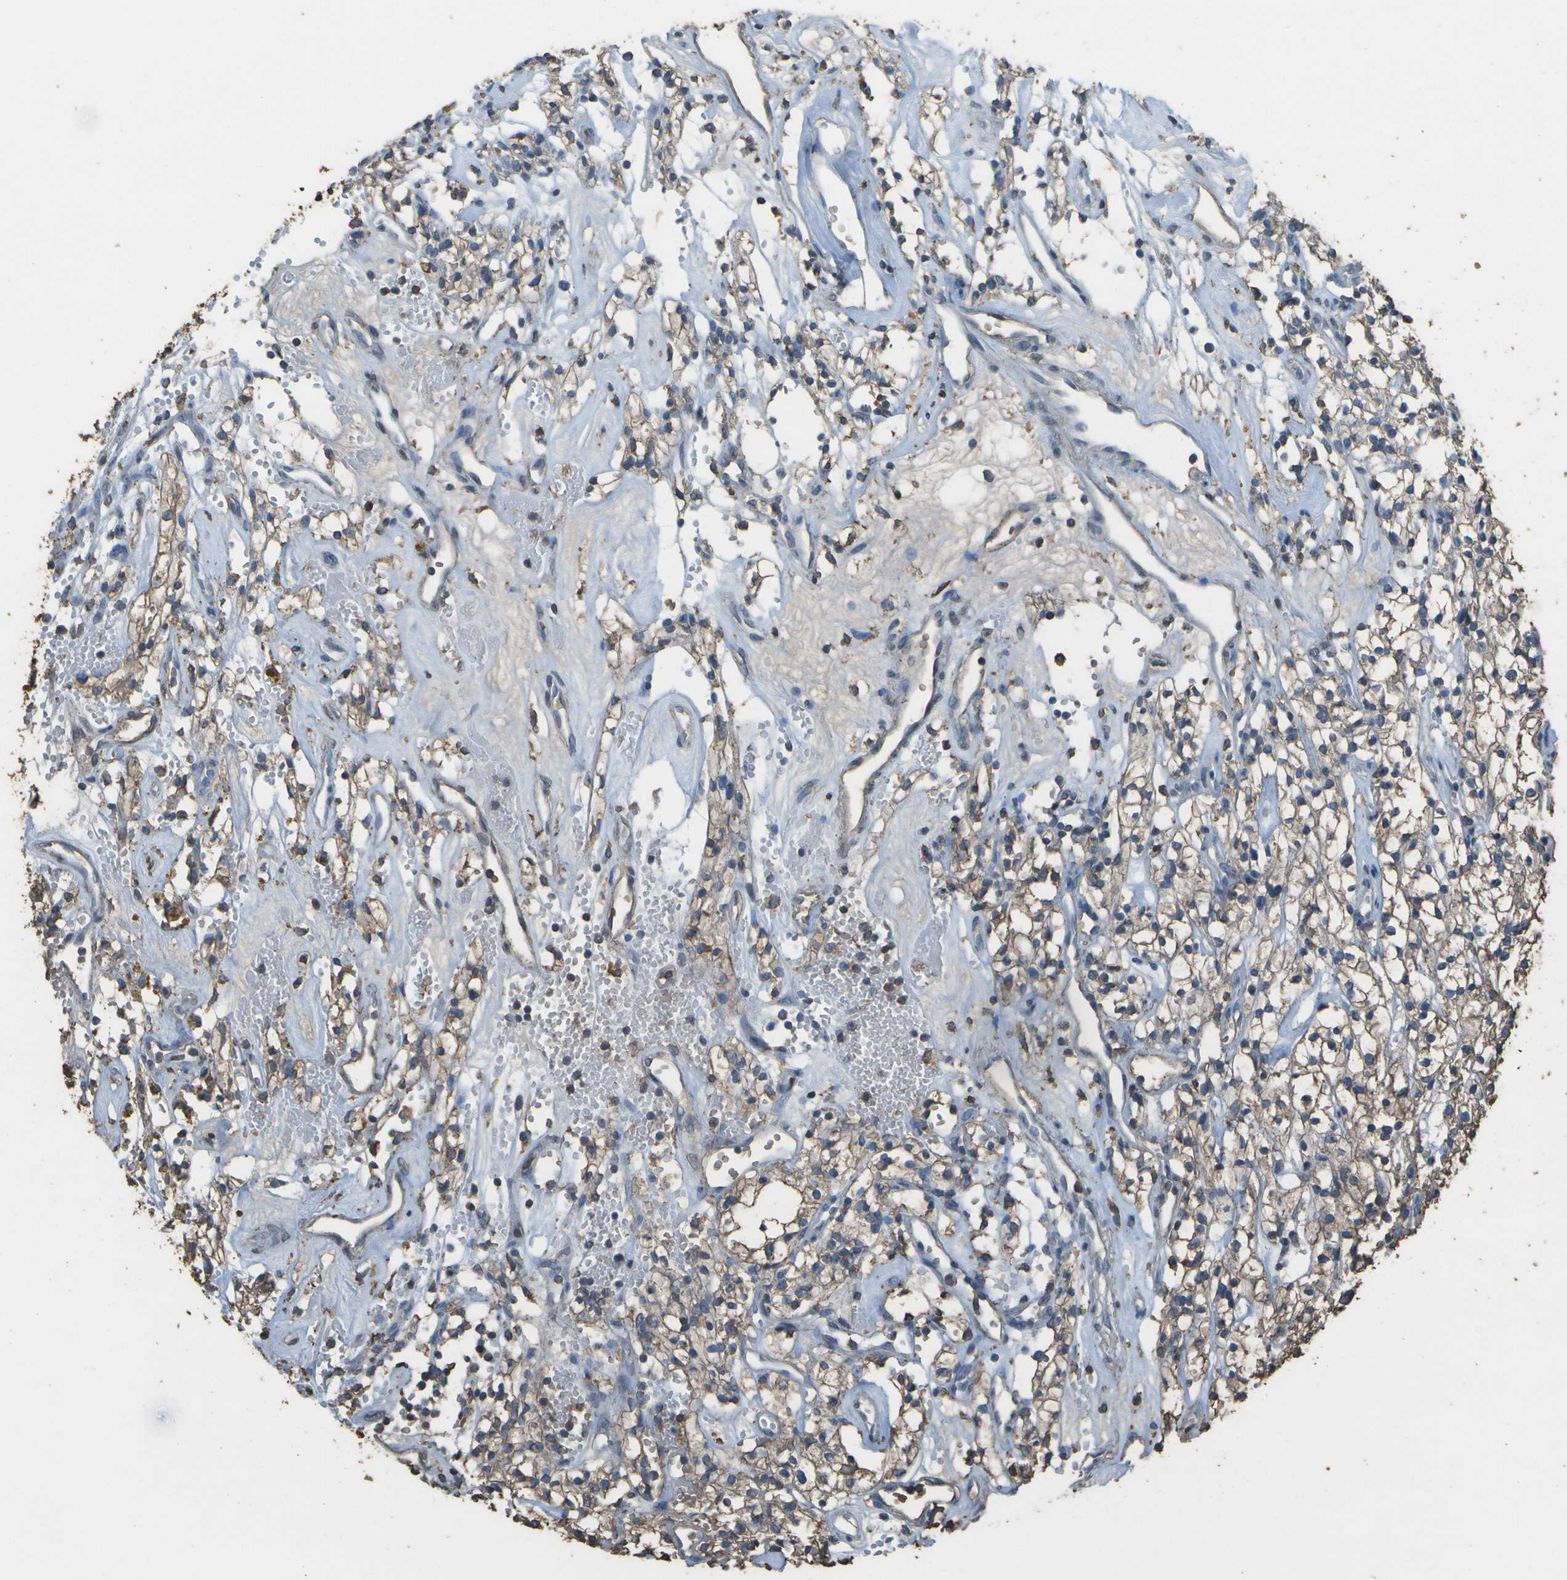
{"staining": {"intensity": "weak", "quantity": "25%-75%", "location": "cytoplasmic/membranous"}, "tissue": "renal cancer", "cell_type": "Tumor cells", "image_type": "cancer", "snomed": [{"axis": "morphology", "description": "Adenocarcinoma, NOS"}, {"axis": "topography", "description": "Kidney"}], "caption": "Brown immunohistochemical staining in renal cancer displays weak cytoplasmic/membranous positivity in approximately 25%-75% of tumor cells. (DAB (3,3'-diaminobenzidine) IHC with brightfield microscopy, high magnification).", "gene": "CYP4F11", "patient": {"sex": "male", "age": 59}}